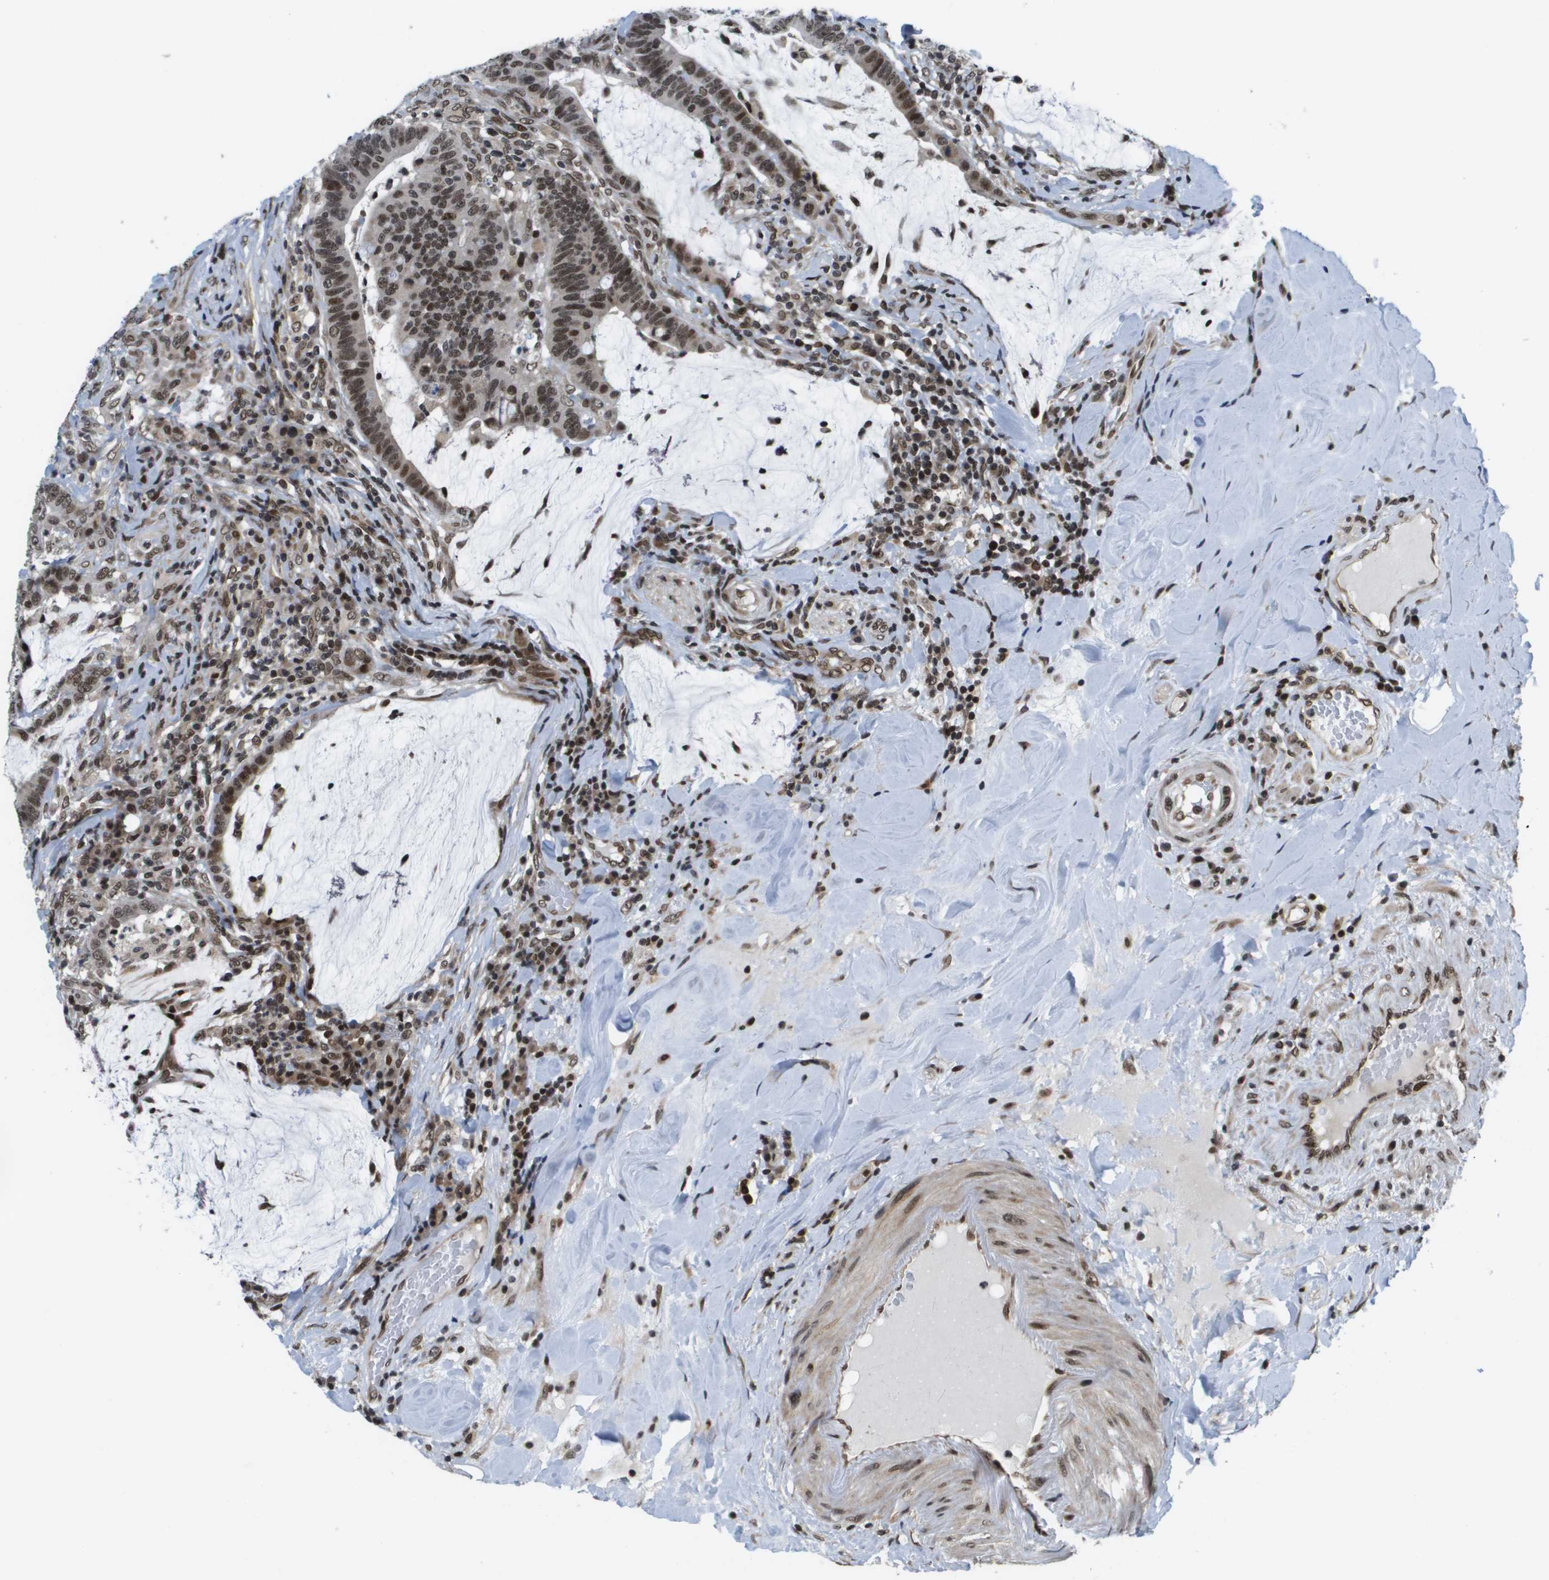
{"staining": {"intensity": "strong", "quantity": ">75%", "location": "cytoplasmic/membranous,nuclear"}, "tissue": "colorectal cancer", "cell_type": "Tumor cells", "image_type": "cancer", "snomed": [{"axis": "morphology", "description": "Normal tissue, NOS"}, {"axis": "morphology", "description": "Adenocarcinoma, NOS"}, {"axis": "topography", "description": "Colon"}], "caption": "Approximately >75% of tumor cells in human colorectal adenocarcinoma demonstrate strong cytoplasmic/membranous and nuclear protein staining as visualized by brown immunohistochemical staining.", "gene": "RECQL4", "patient": {"sex": "female", "age": 66}}